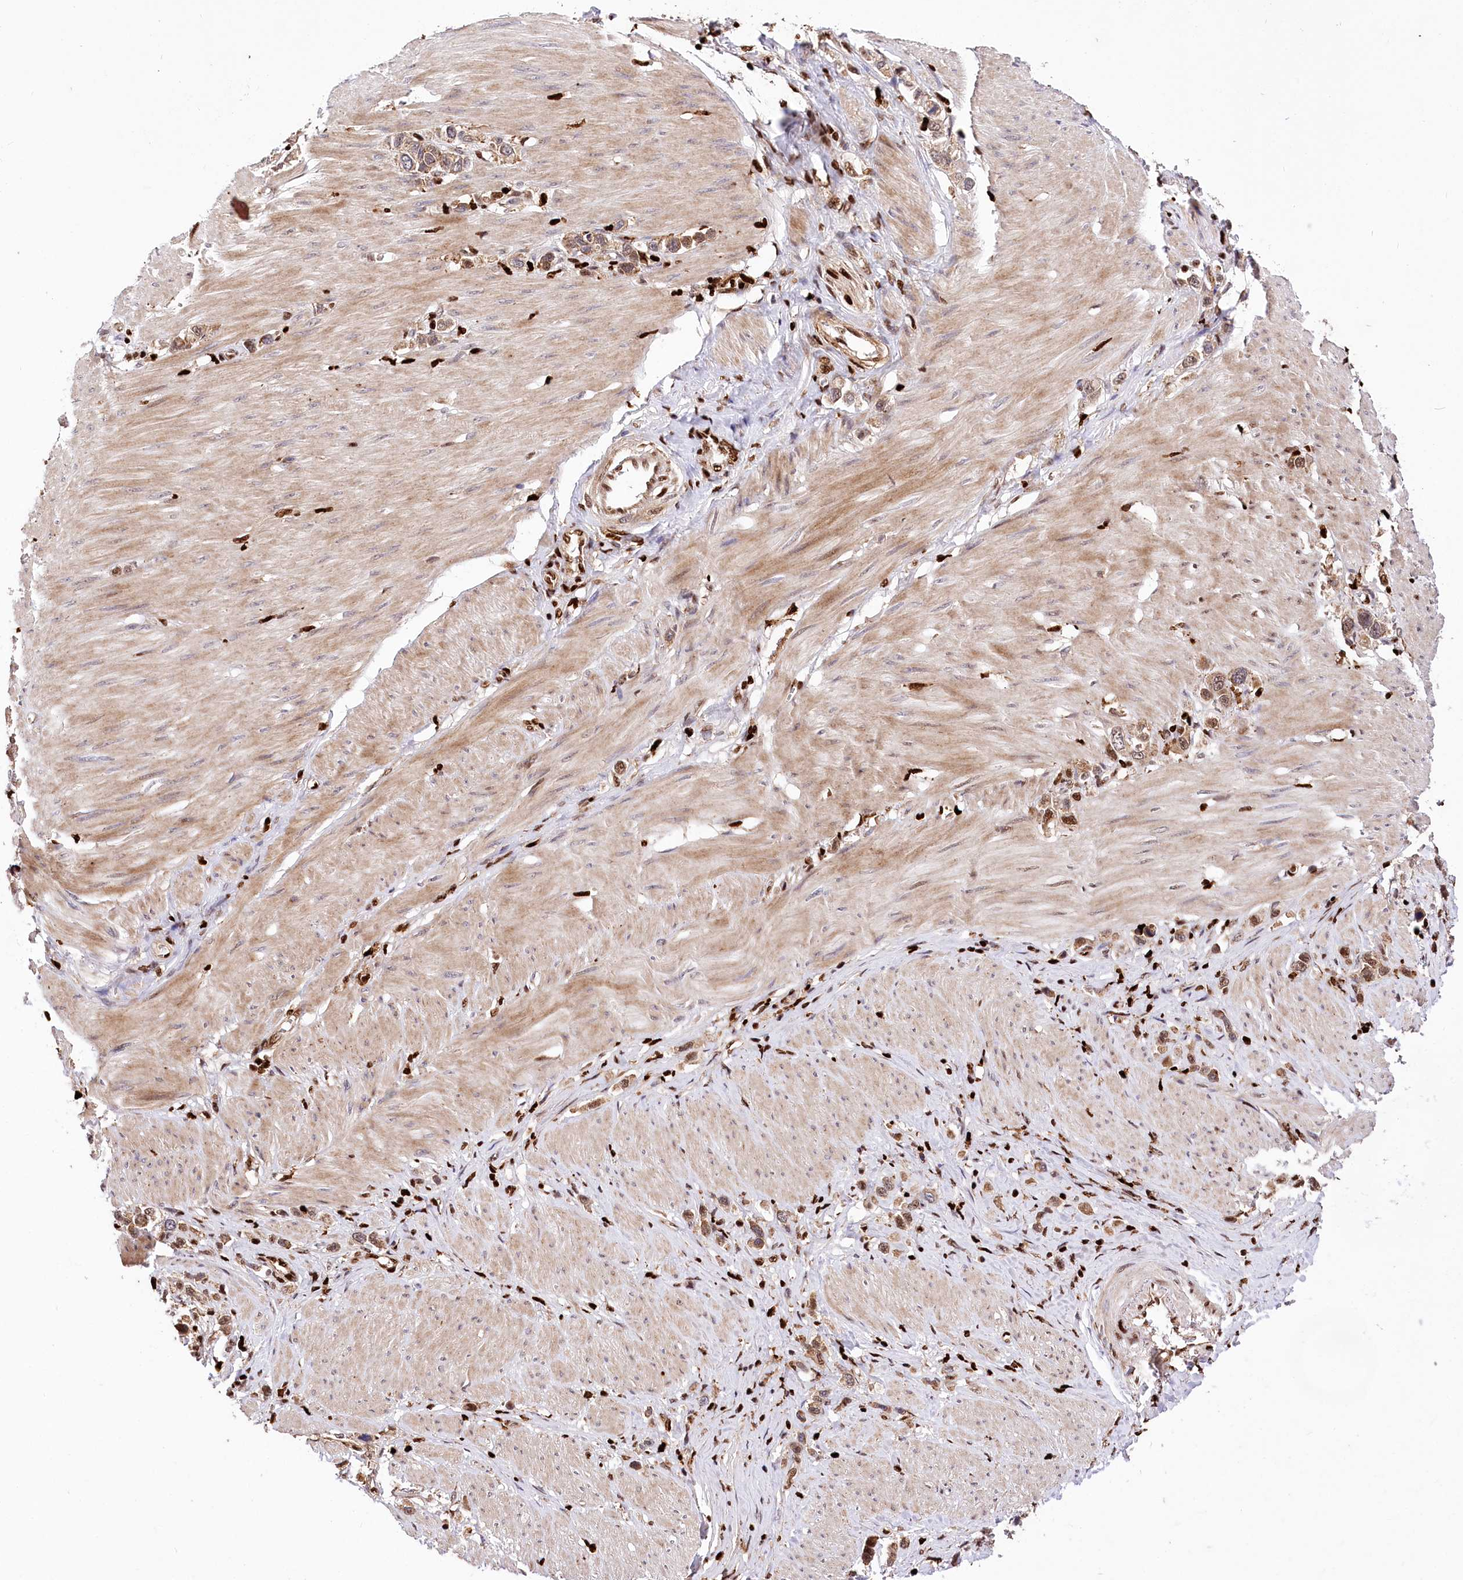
{"staining": {"intensity": "moderate", "quantity": ">75%", "location": "cytoplasmic/membranous,nuclear"}, "tissue": "stomach cancer", "cell_type": "Tumor cells", "image_type": "cancer", "snomed": [{"axis": "morphology", "description": "Normal tissue, NOS"}, {"axis": "morphology", "description": "Adenocarcinoma, NOS"}, {"axis": "topography", "description": "Stomach, upper"}, {"axis": "topography", "description": "Stomach"}], "caption": "Immunohistochemical staining of stomach adenocarcinoma reveals medium levels of moderate cytoplasmic/membranous and nuclear positivity in approximately >75% of tumor cells. The staining is performed using DAB (3,3'-diaminobenzidine) brown chromogen to label protein expression. The nuclei are counter-stained blue using hematoxylin.", "gene": "FIGN", "patient": {"sex": "female", "age": 65}}